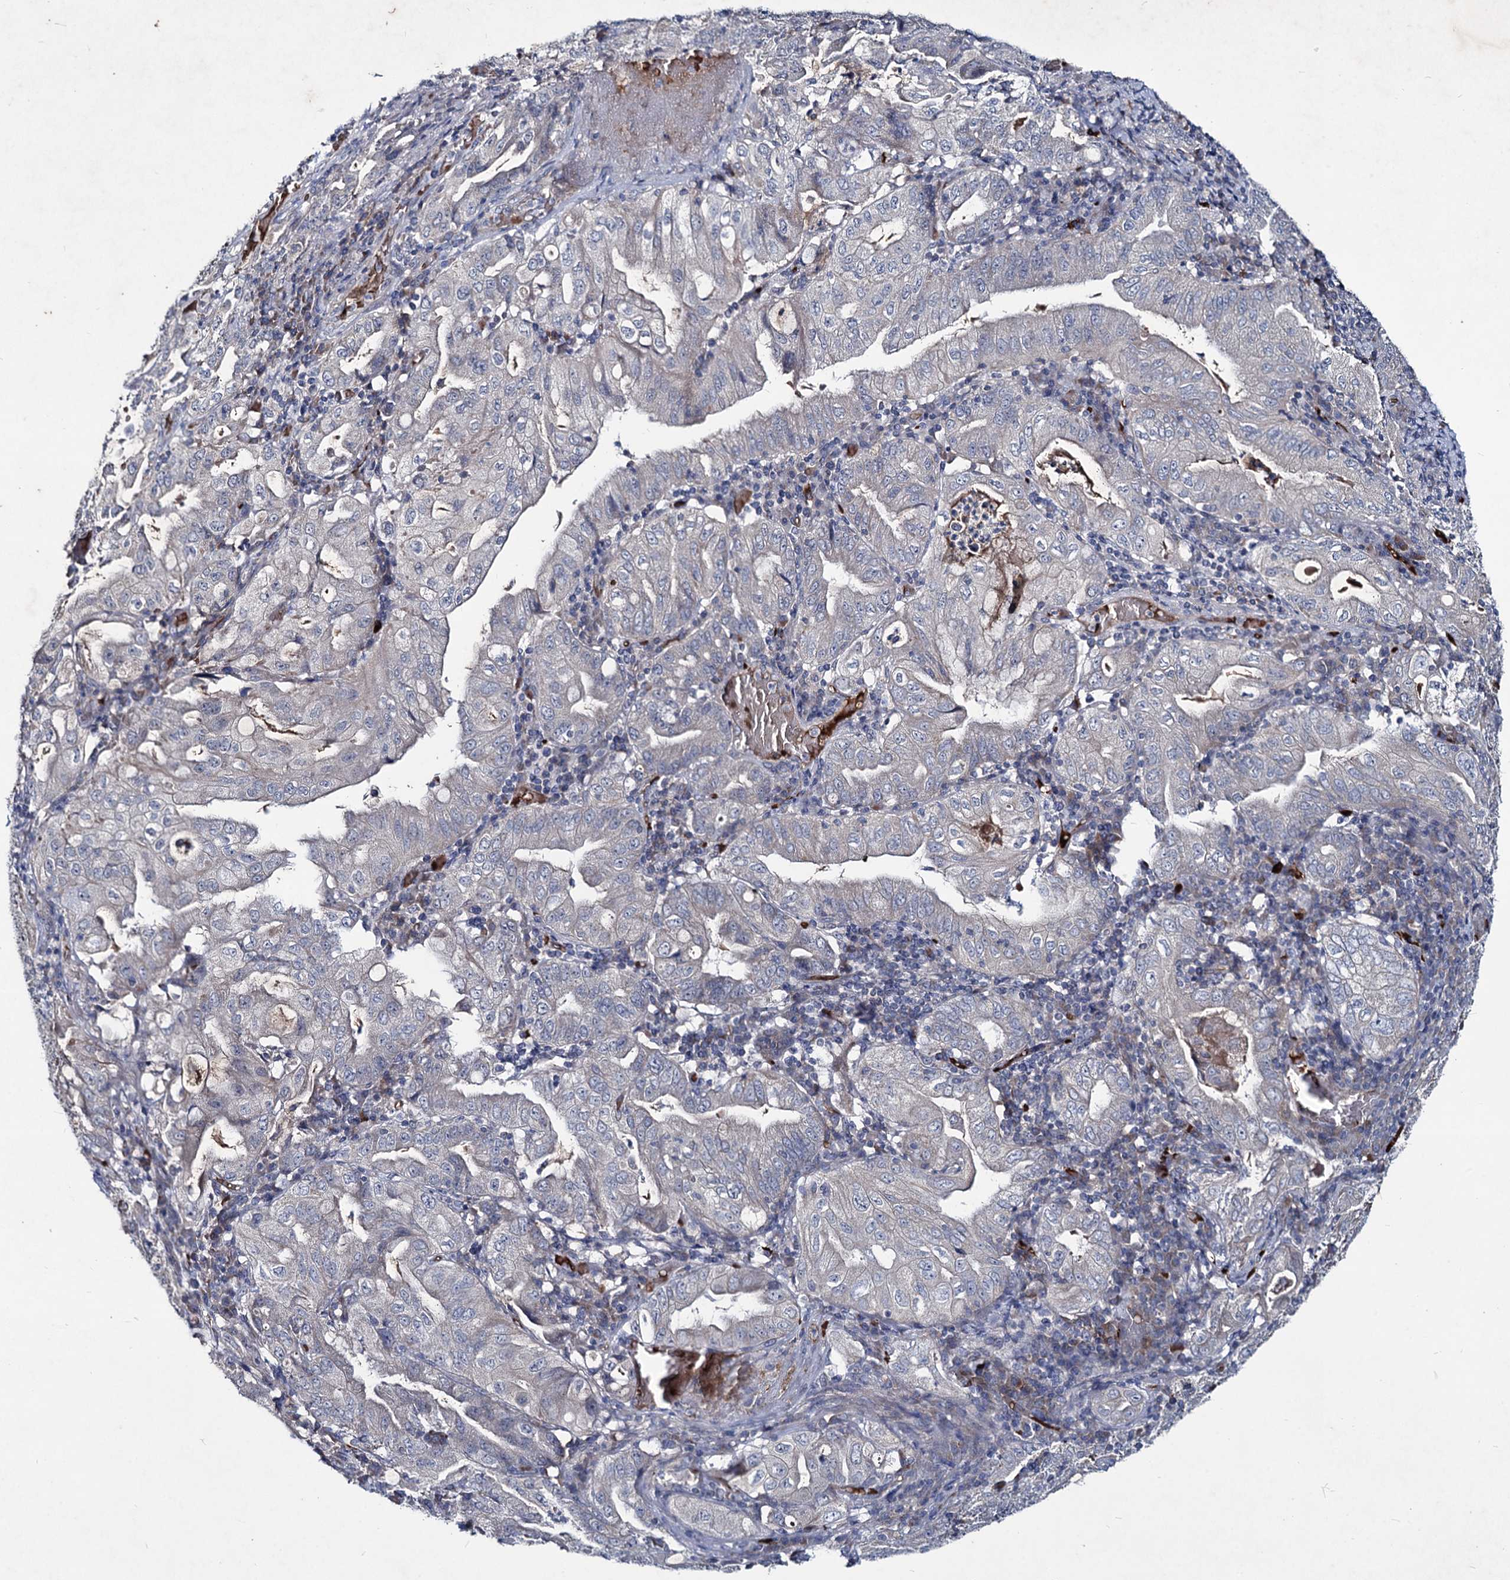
{"staining": {"intensity": "negative", "quantity": "none", "location": "none"}, "tissue": "stomach cancer", "cell_type": "Tumor cells", "image_type": "cancer", "snomed": [{"axis": "morphology", "description": "Normal tissue, NOS"}, {"axis": "morphology", "description": "Adenocarcinoma, NOS"}, {"axis": "topography", "description": "Esophagus"}, {"axis": "topography", "description": "Stomach, upper"}, {"axis": "topography", "description": "Peripheral nerve tissue"}], "caption": "Adenocarcinoma (stomach) was stained to show a protein in brown. There is no significant expression in tumor cells.", "gene": "RNF6", "patient": {"sex": "male", "age": 62}}